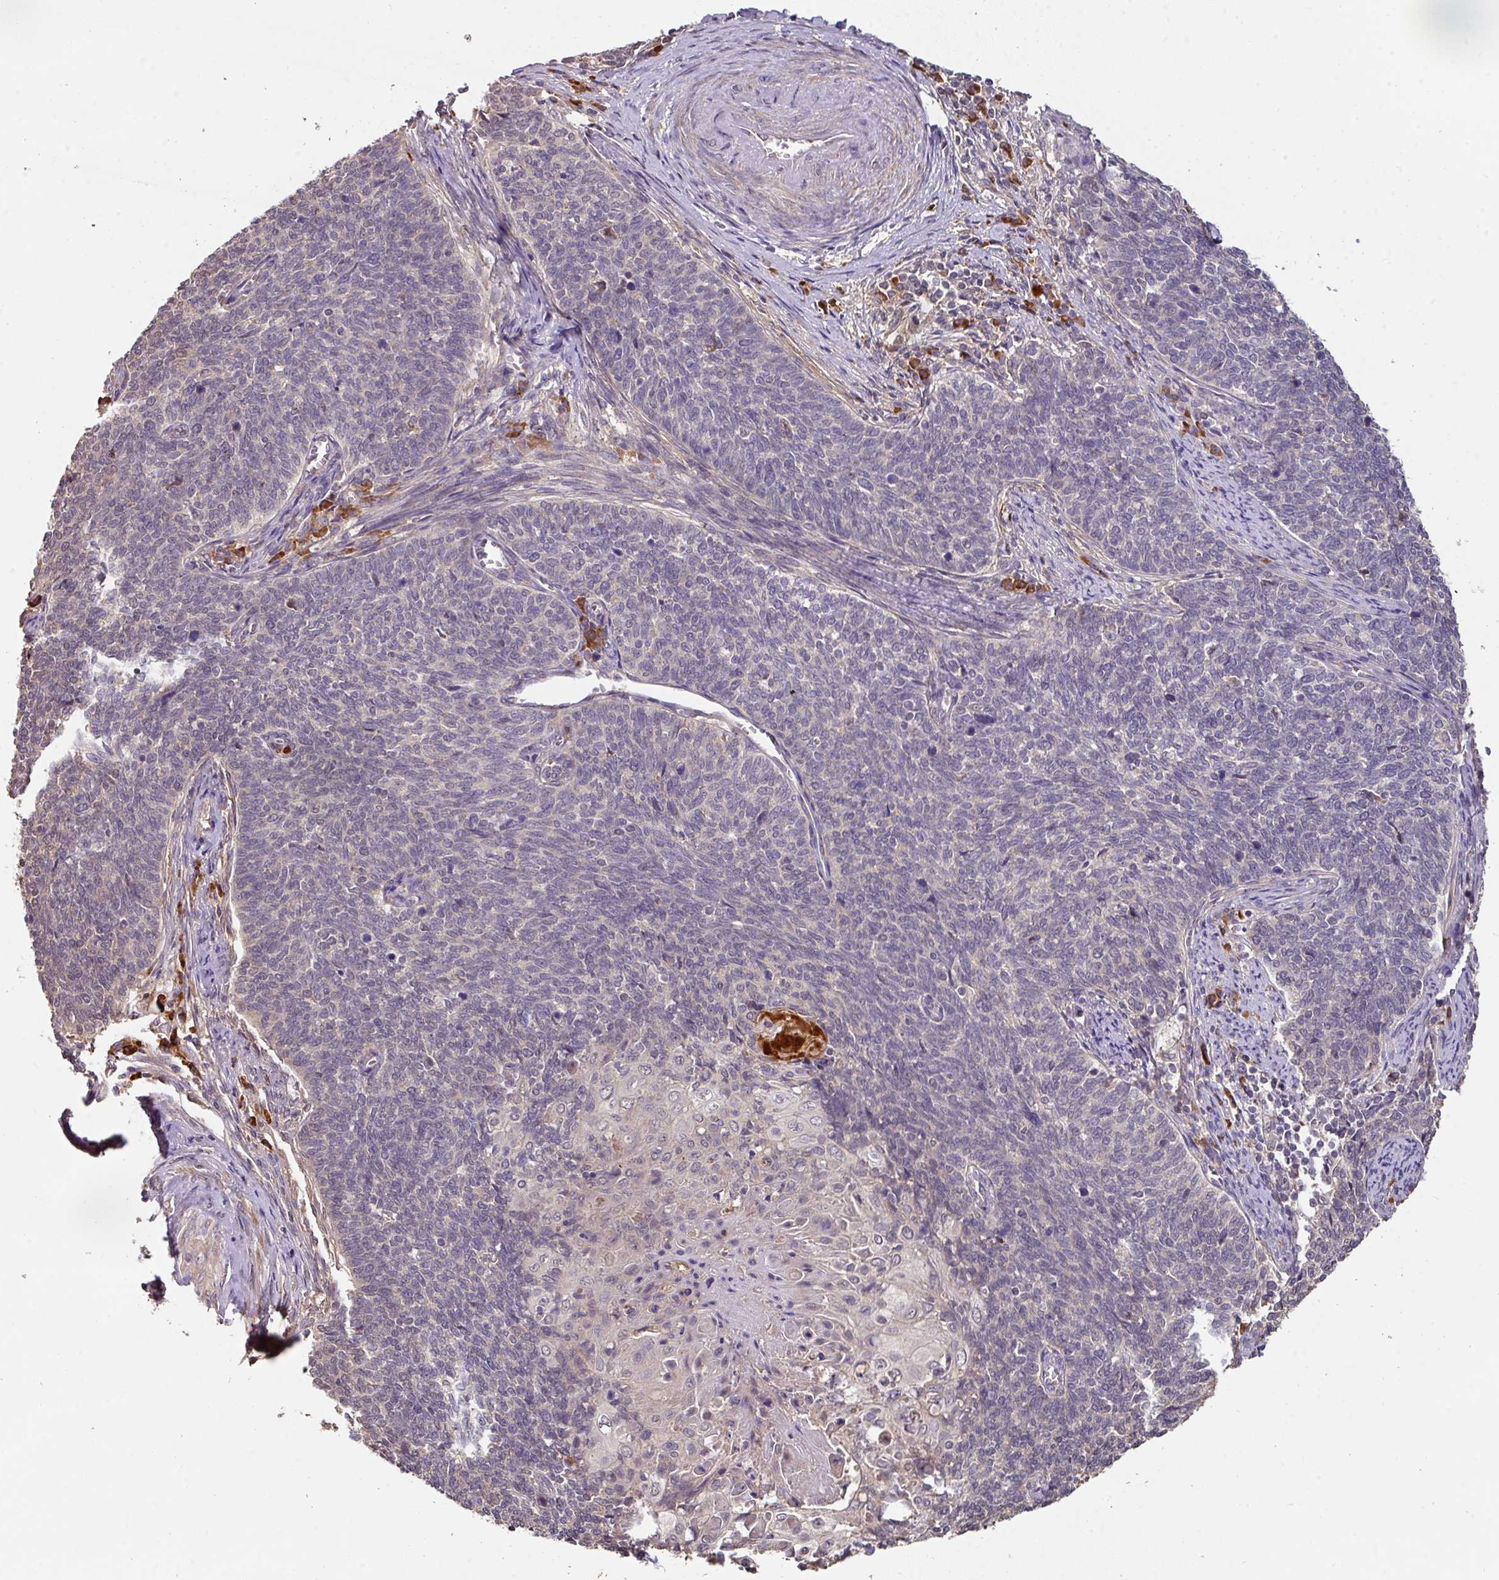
{"staining": {"intensity": "negative", "quantity": "none", "location": "none"}, "tissue": "cervical cancer", "cell_type": "Tumor cells", "image_type": "cancer", "snomed": [{"axis": "morphology", "description": "Squamous cell carcinoma, NOS"}, {"axis": "topography", "description": "Cervix"}], "caption": "Immunohistochemistry histopathology image of neoplastic tissue: squamous cell carcinoma (cervical) stained with DAB shows no significant protein staining in tumor cells. (DAB IHC, high magnification).", "gene": "ACVR2B", "patient": {"sex": "female", "age": 39}}